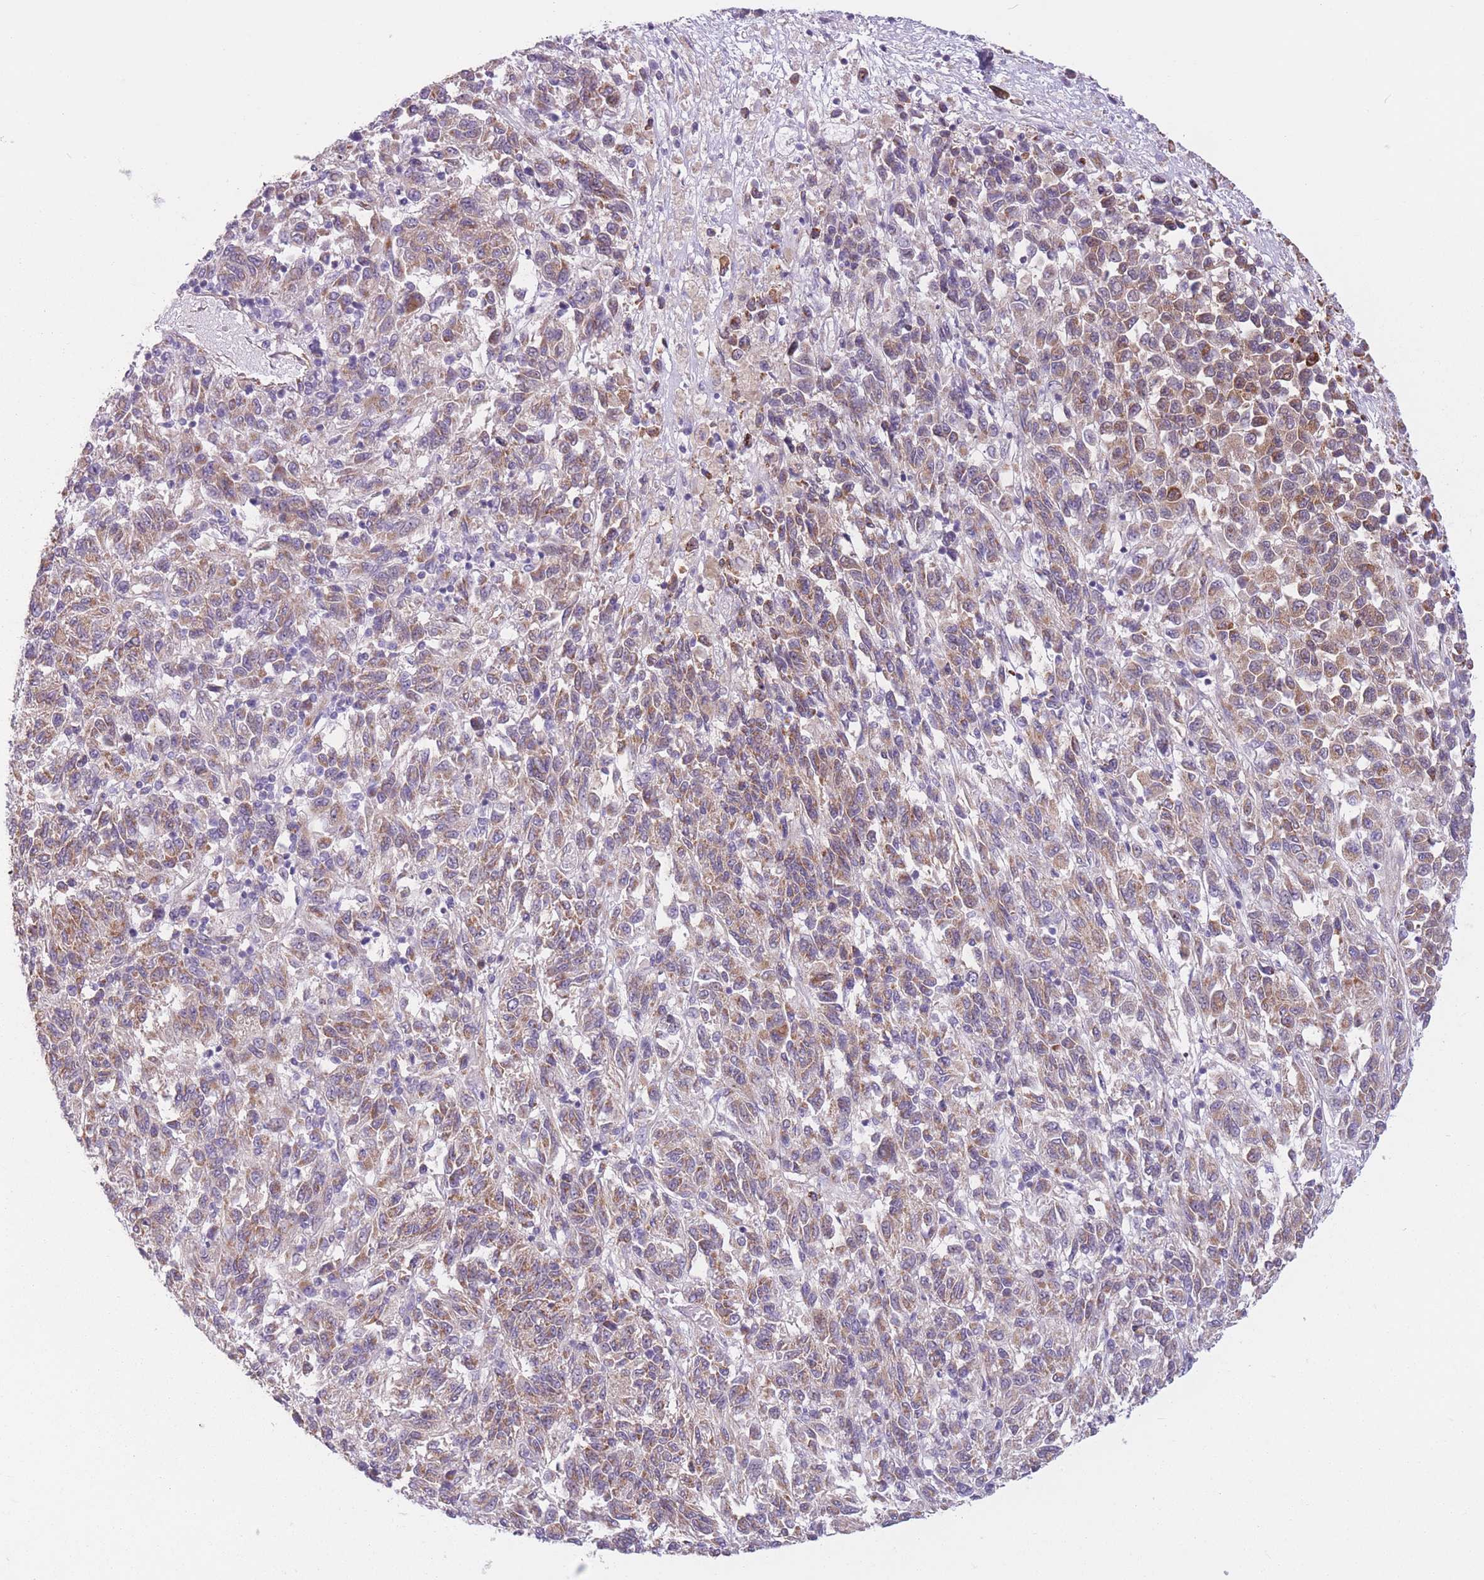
{"staining": {"intensity": "moderate", "quantity": ">75%", "location": "cytoplasmic/membranous"}, "tissue": "melanoma", "cell_type": "Tumor cells", "image_type": "cancer", "snomed": [{"axis": "morphology", "description": "Malignant melanoma, Metastatic site"}, {"axis": "topography", "description": "Lung"}], "caption": "A histopathology image of malignant melanoma (metastatic site) stained for a protein demonstrates moderate cytoplasmic/membranous brown staining in tumor cells.", "gene": "SERPINB3", "patient": {"sex": "male", "age": 64}}